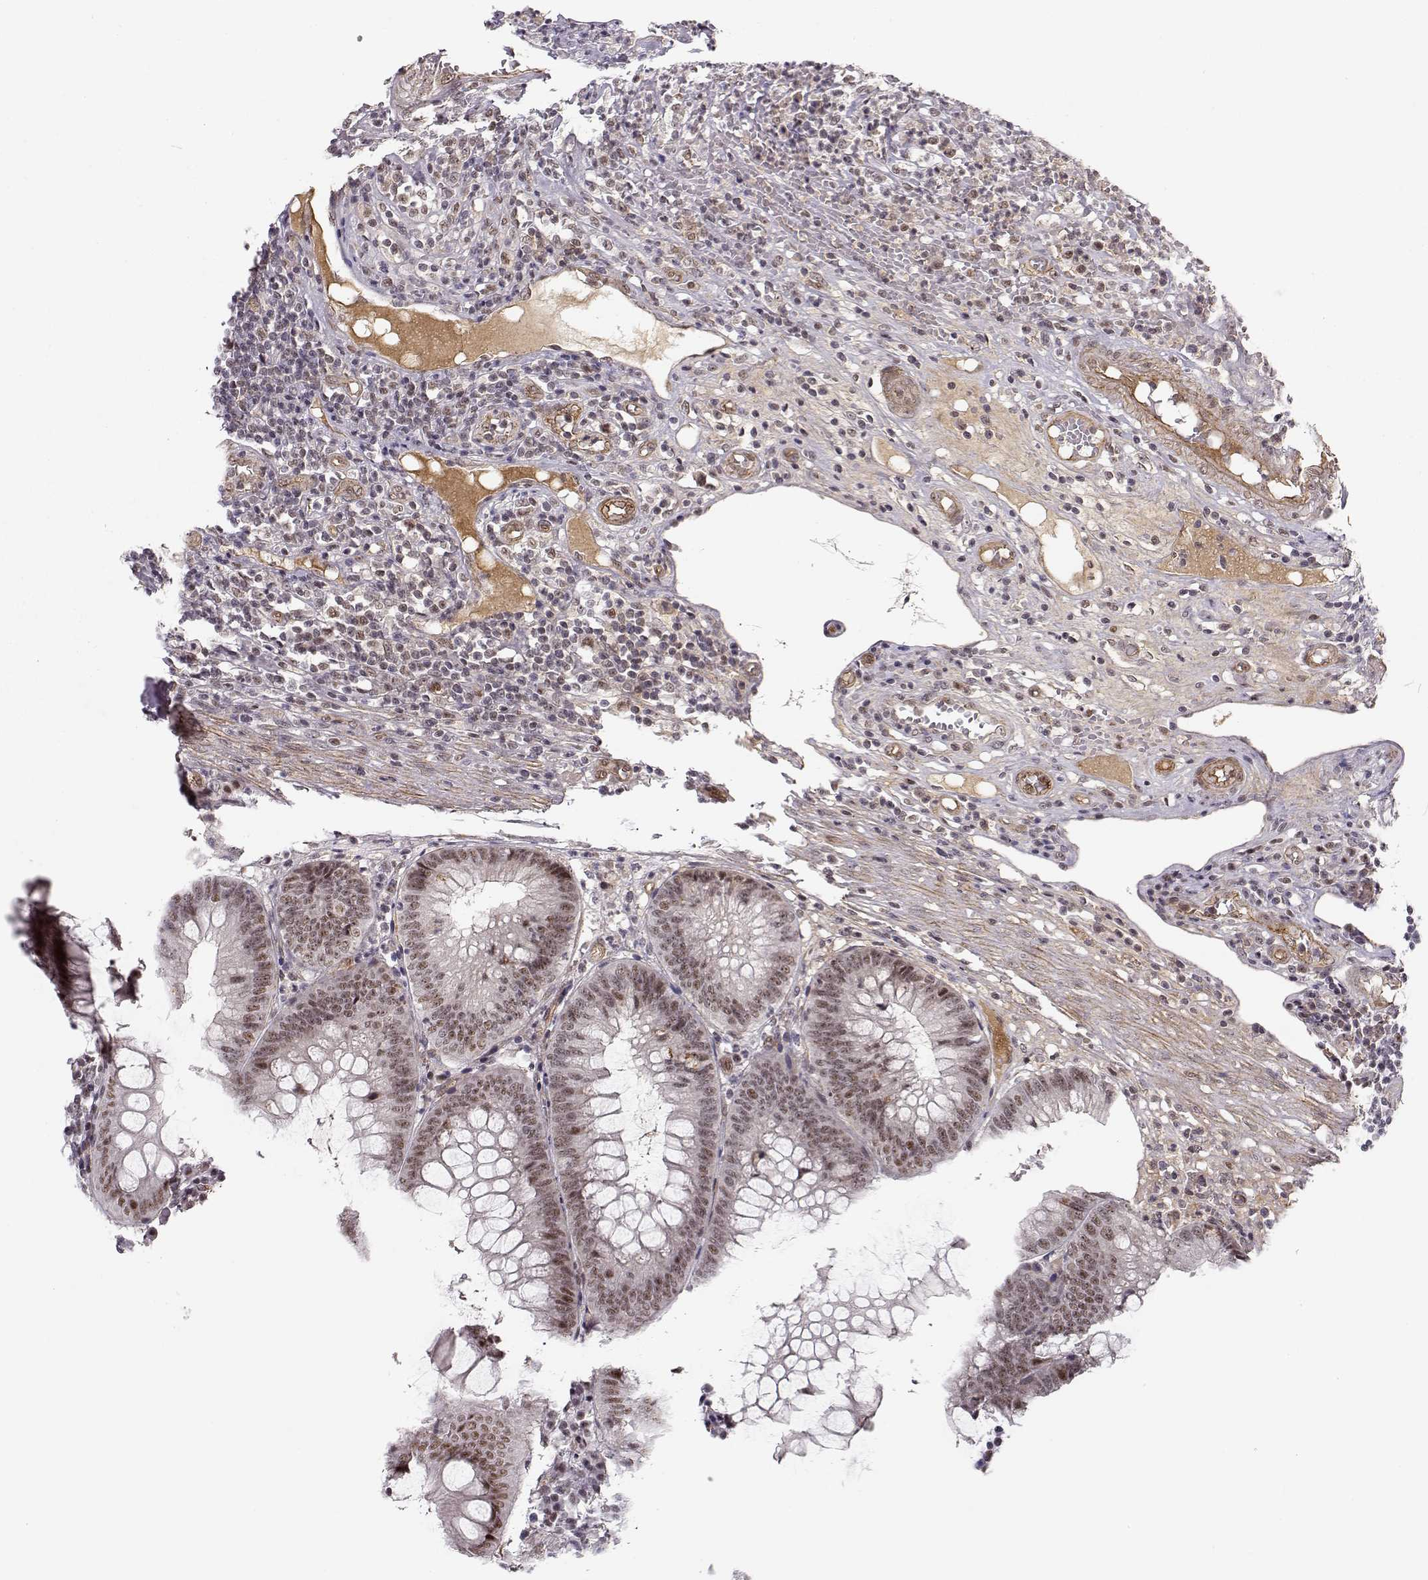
{"staining": {"intensity": "weak", "quantity": ">75%", "location": "nuclear"}, "tissue": "appendix", "cell_type": "Glandular cells", "image_type": "normal", "snomed": [{"axis": "morphology", "description": "Normal tissue, NOS"}, {"axis": "morphology", "description": "Inflammation, NOS"}, {"axis": "topography", "description": "Appendix"}], "caption": "This is a histology image of immunohistochemistry (IHC) staining of unremarkable appendix, which shows weak expression in the nuclear of glandular cells.", "gene": "CIR1", "patient": {"sex": "male", "age": 16}}